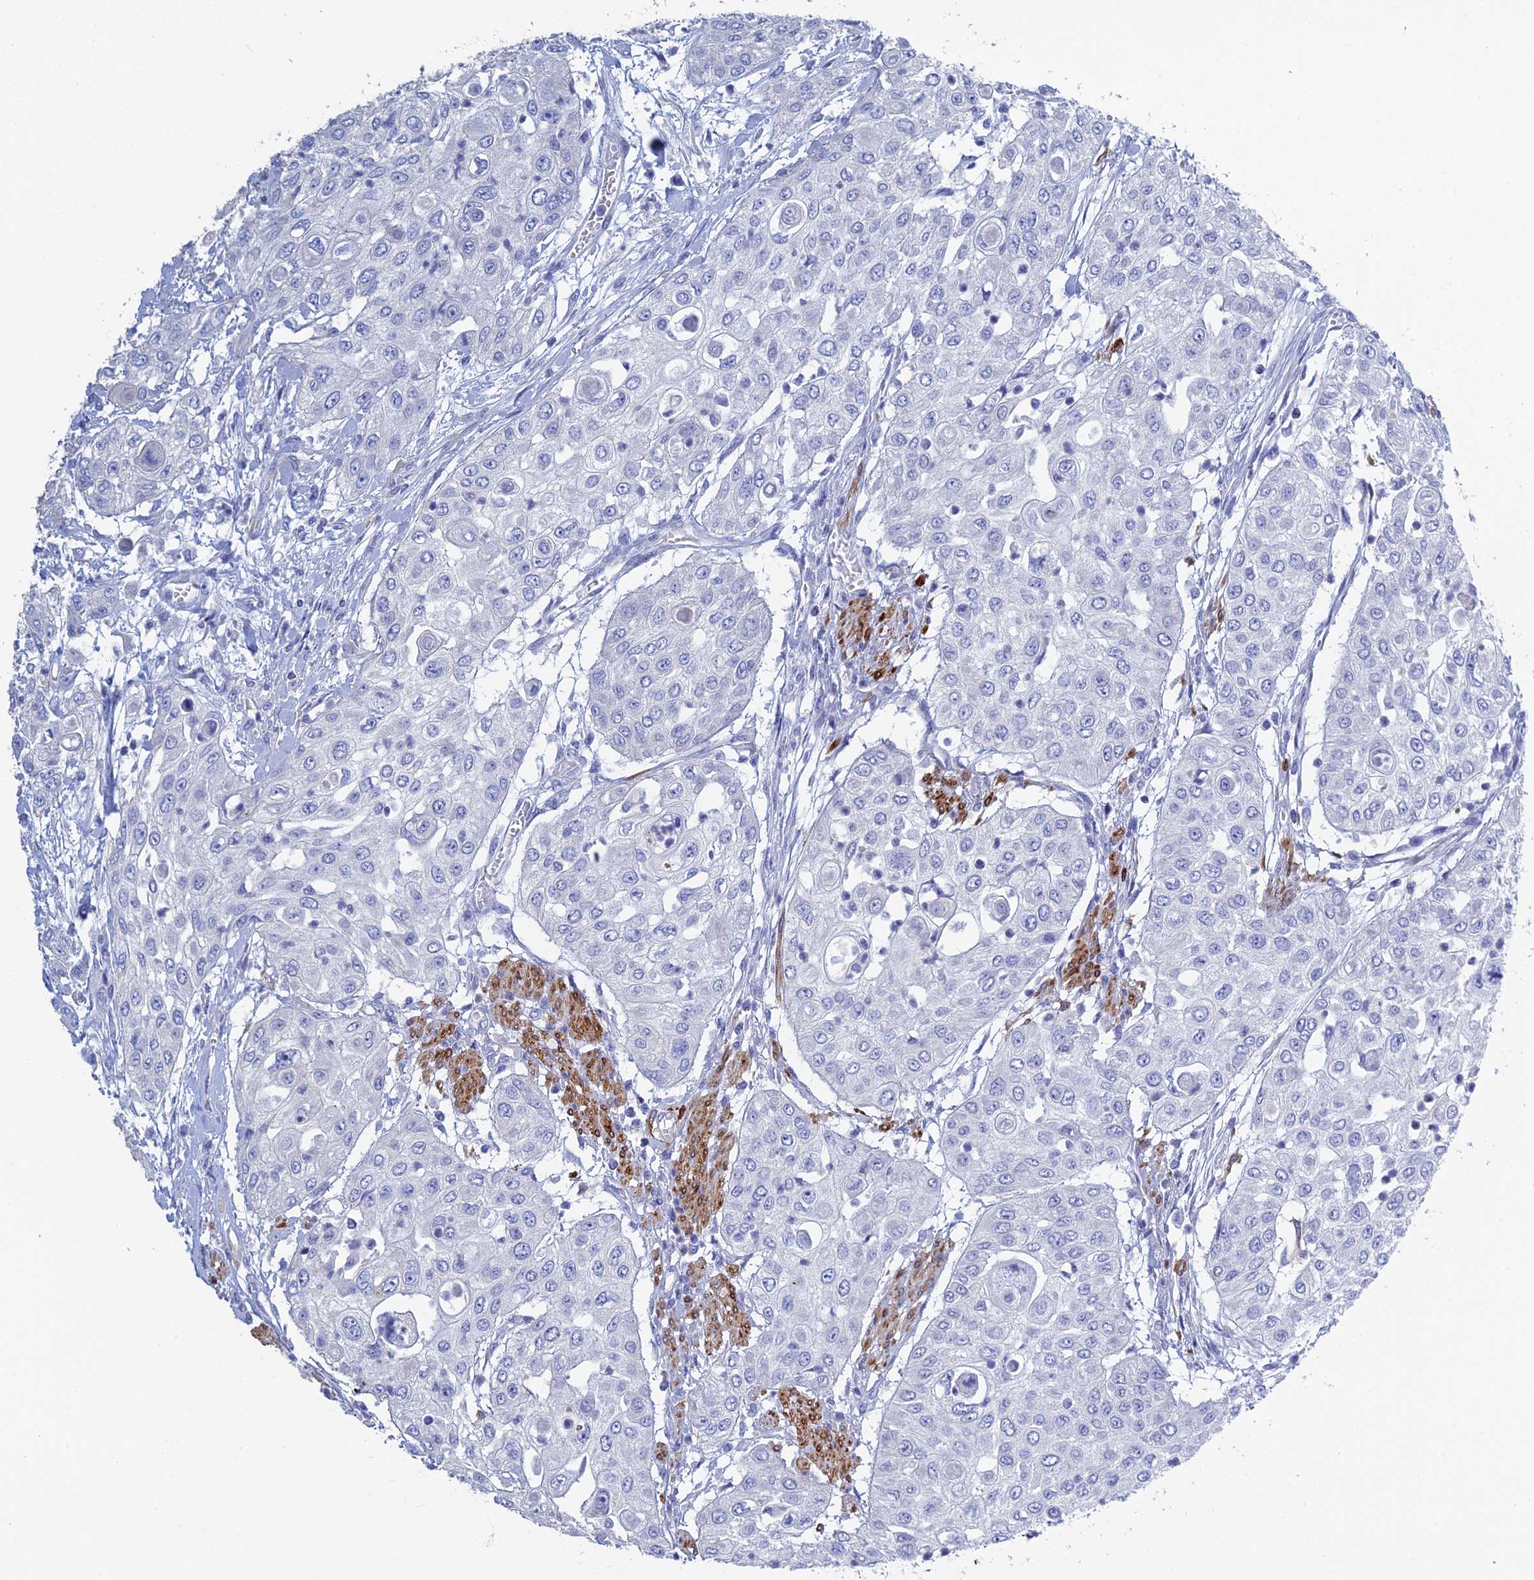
{"staining": {"intensity": "negative", "quantity": "none", "location": "none"}, "tissue": "urothelial cancer", "cell_type": "Tumor cells", "image_type": "cancer", "snomed": [{"axis": "morphology", "description": "Urothelial carcinoma, High grade"}, {"axis": "topography", "description": "Urinary bladder"}], "caption": "Immunohistochemical staining of human high-grade urothelial carcinoma demonstrates no significant positivity in tumor cells.", "gene": "PCDHA8", "patient": {"sex": "female", "age": 79}}